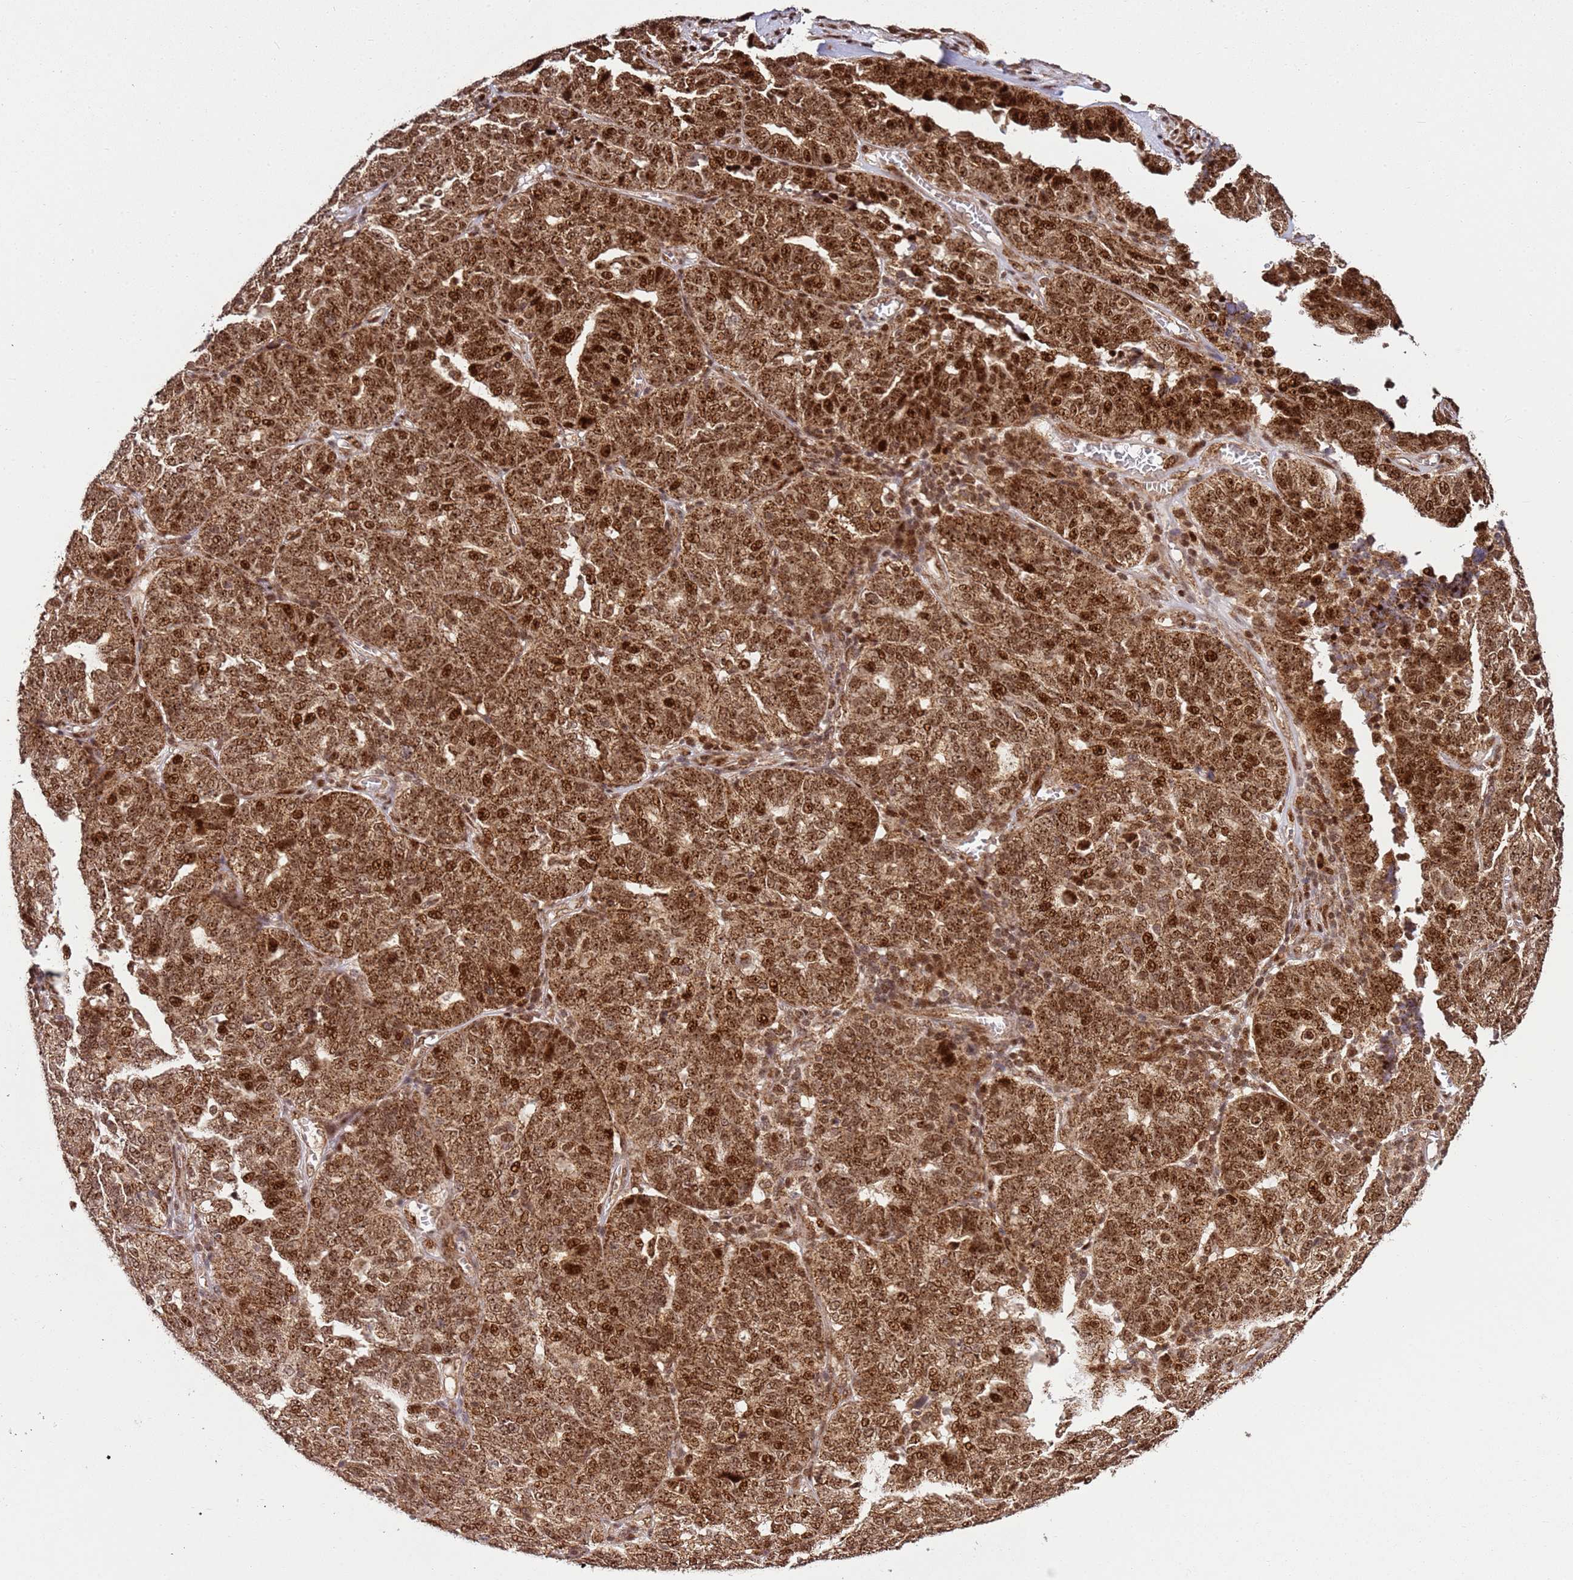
{"staining": {"intensity": "strong", "quantity": ">75%", "location": "cytoplasmic/membranous,nuclear"}, "tissue": "ovarian cancer", "cell_type": "Tumor cells", "image_type": "cancer", "snomed": [{"axis": "morphology", "description": "Cystadenocarcinoma, serous, NOS"}, {"axis": "topography", "description": "Ovary"}], "caption": "Ovarian cancer stained with DAB immunohistochemistry (IHC) shows high levels of strong cytoplasmic/membranous and nuclear staining in approximately >75% of tumor cells. The staining was performed using DAB (3,3'-diaminobenzidine) to visualize the protein expression in brown, while the nuclei were stained in blue with hematoxylin (Magnification: 20x).", "gene": "PEX14", "patient": {"sex": "female", "age": 59}}